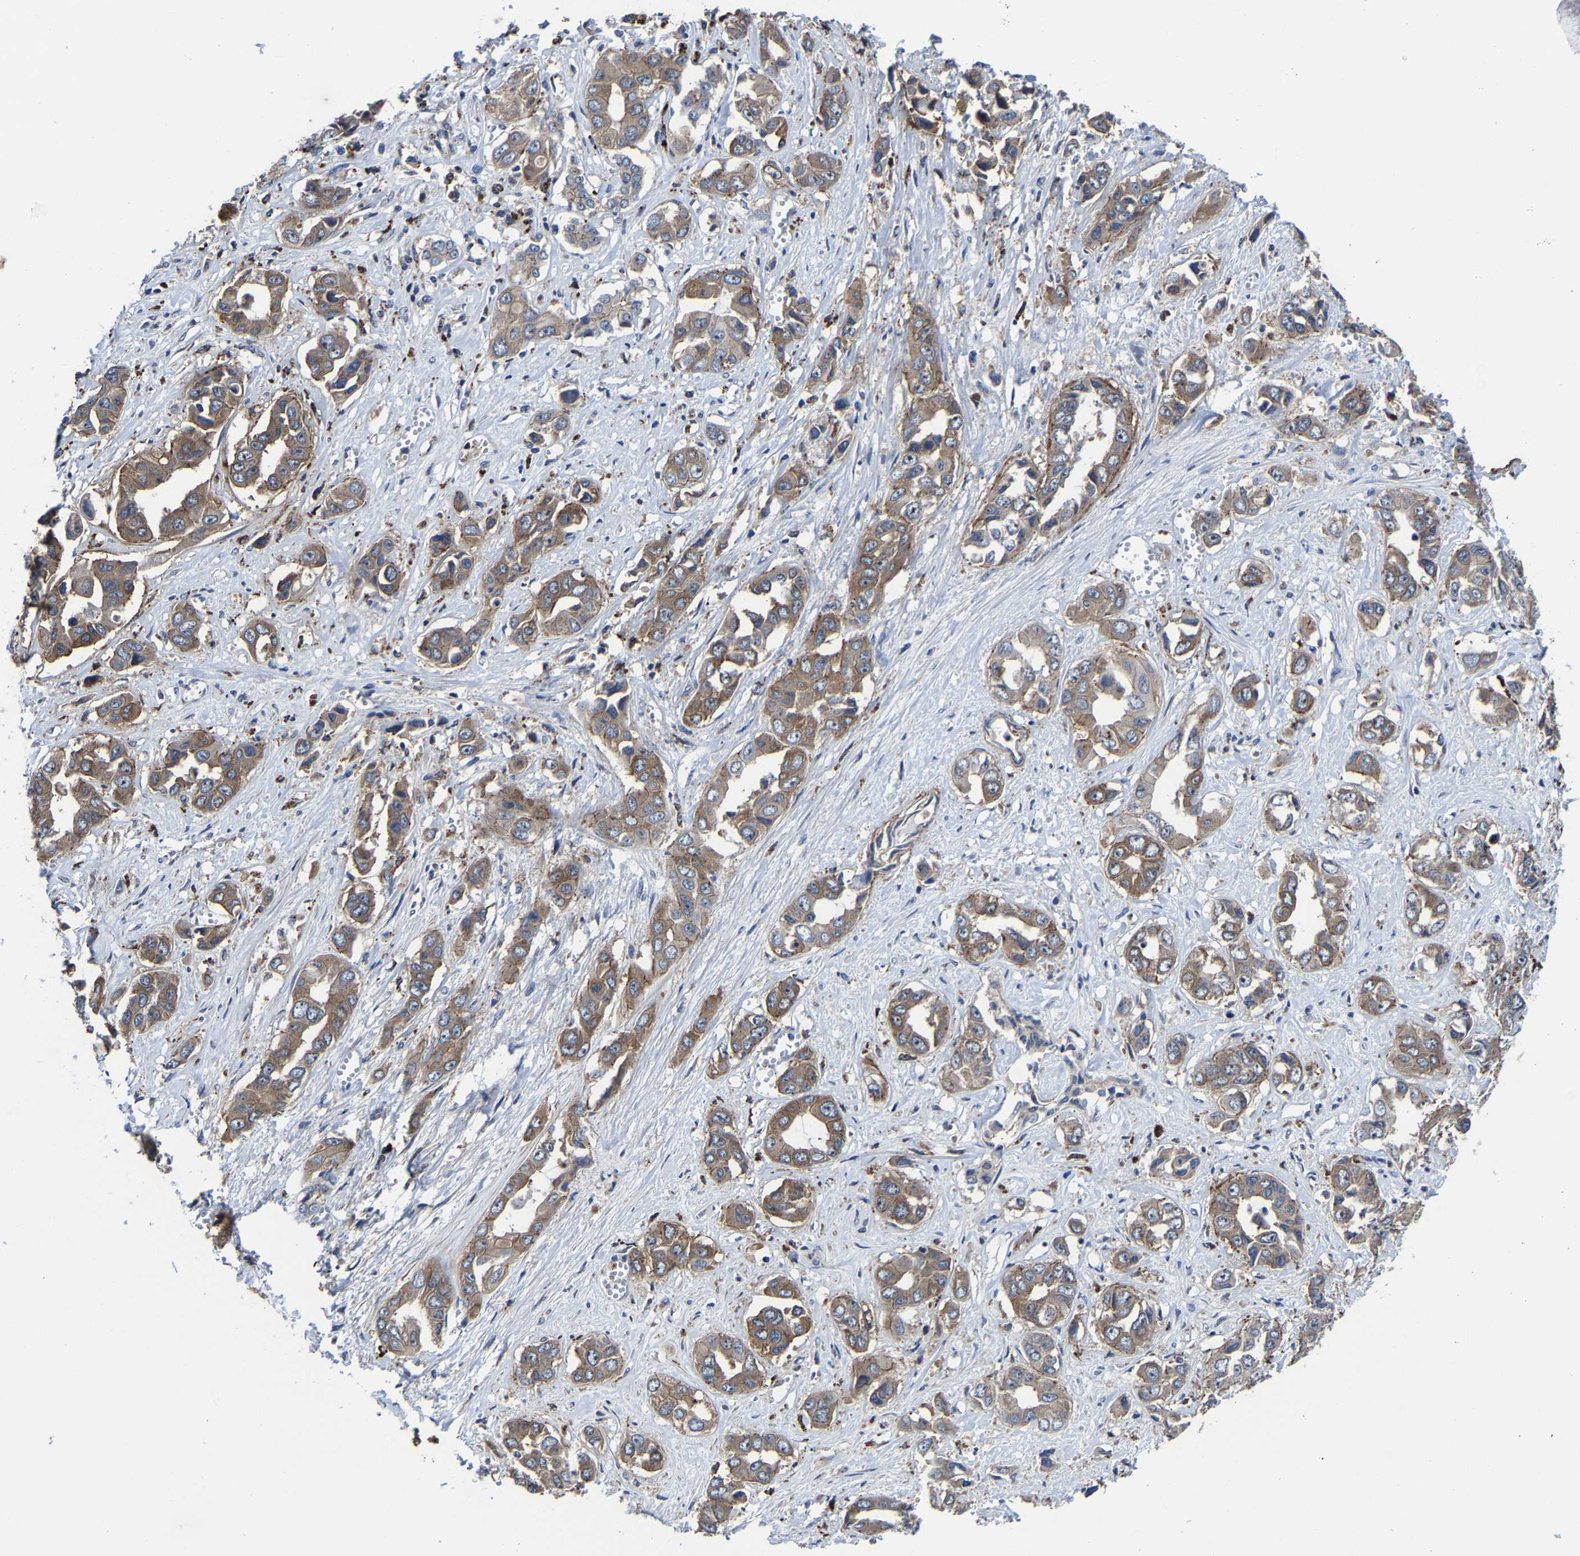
{"staining": {"intensity": "moderate", "quantity": ">75%", "location": "cytoplasmic/membranous"}, "tissue": "liver cancer", "cell_type": "Tumor cells", "image_type": "cancer", "snomed": [{"axis": "morphology", "description": "Cholangiocarcinoma"}, {"axis": "topography", "description": "Liver"}], "caption": "Immunohistochemical staining of liver cholangiocarcinoma shows moderate cytoplasmic/membranous protein positivity in approximately >75% of tumor cells.", "gene": "ZCCHC7", "patient": {"sex": "female", "age": 52}}